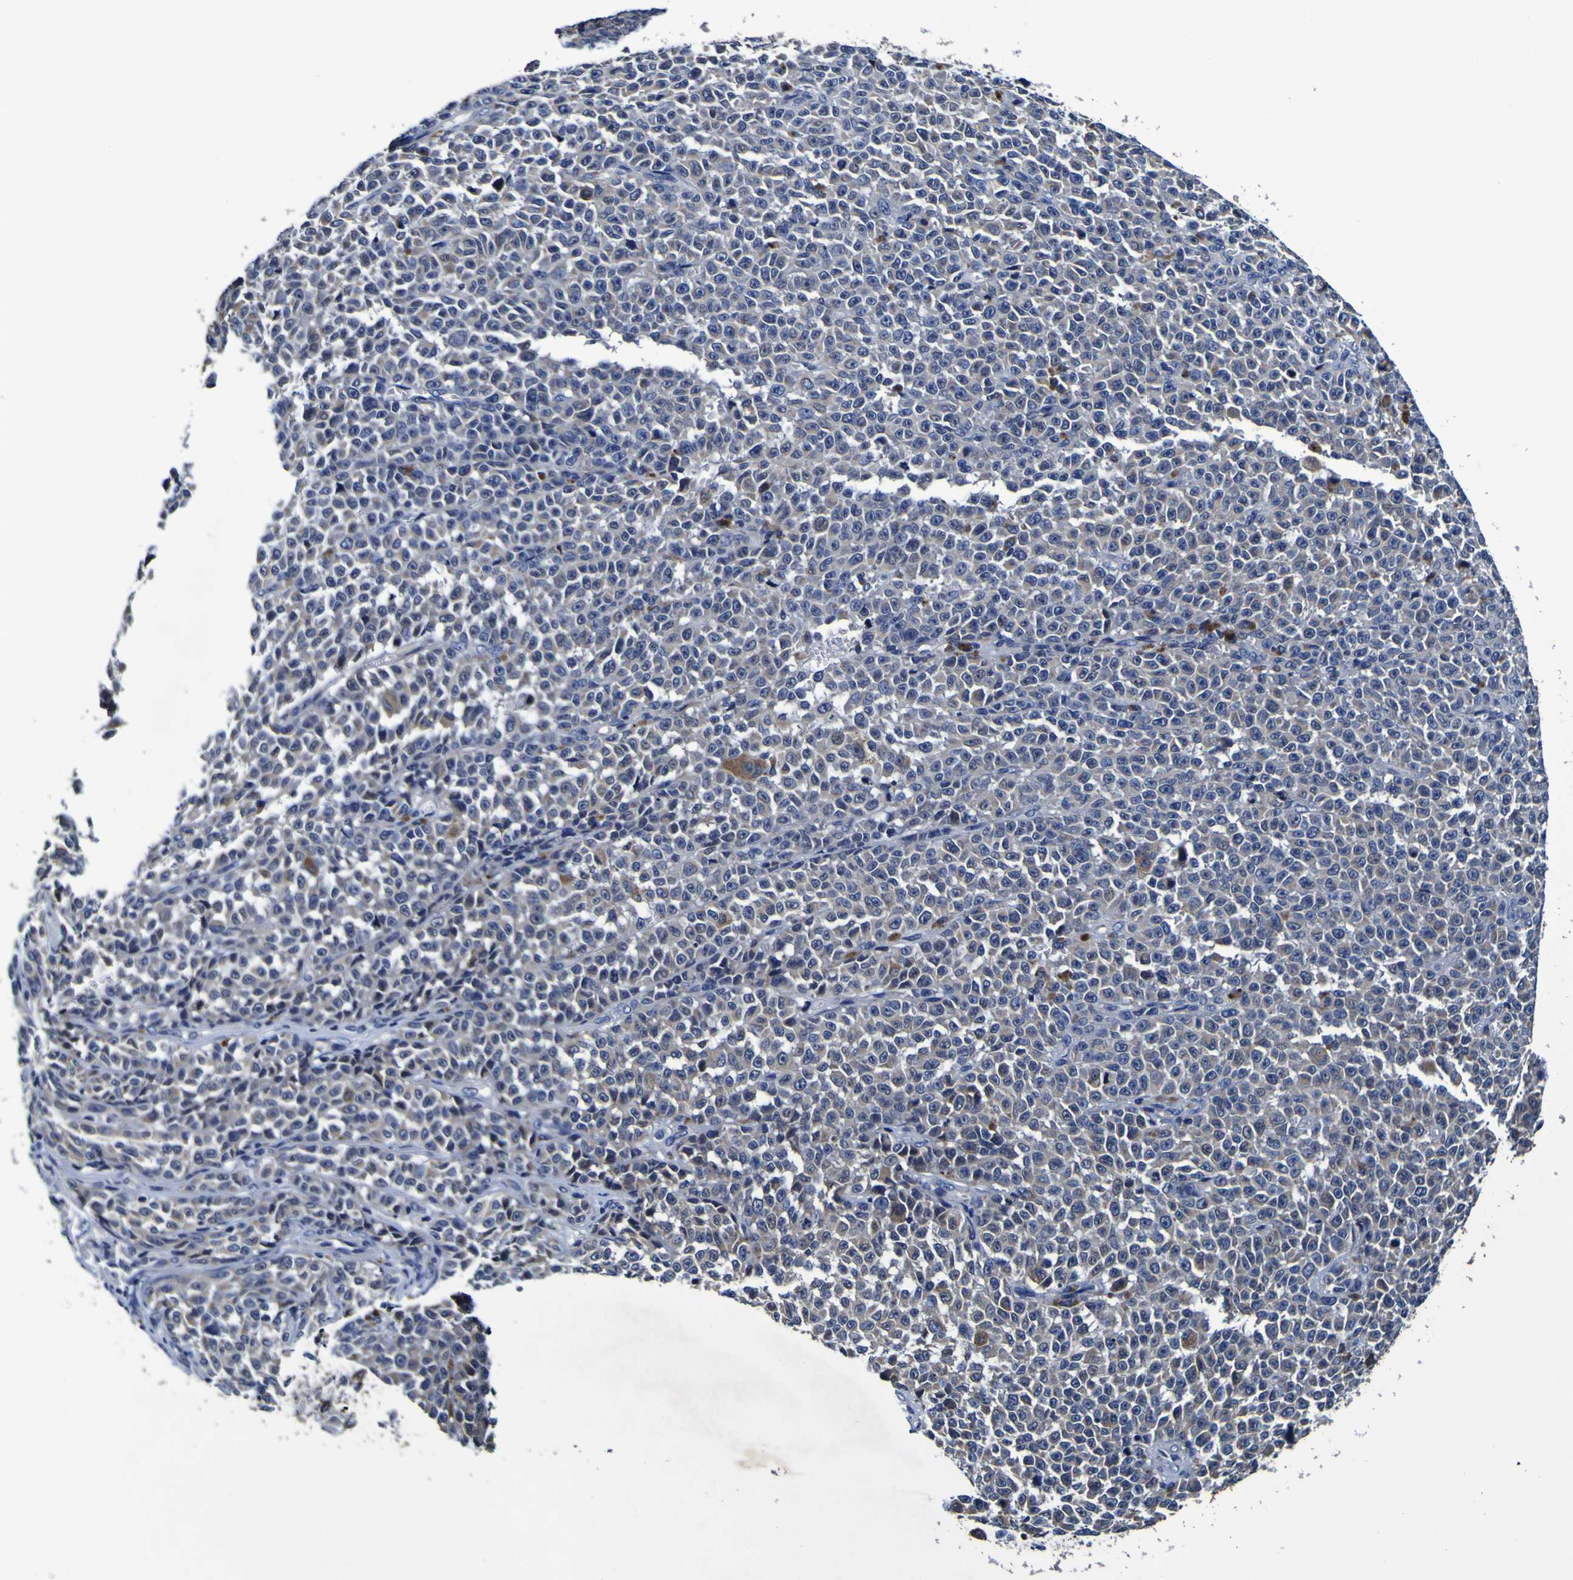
{"staining": {"intensity": "negative", "quantity": "none", "location": "none"}, "tissue": "melanoma", "cell_type": "Tumor cells", "image_type": "cancer", "snomed": [{"axis": "morphology", "description": "Malignant melanoma, NOS"}, {"axis": "topography", "description": "Skin"}], "caption": "IHC image of neoplastic tissue: human melanoma stained with DAB reveals no significant protein staining in tumor cells. (Immunohistochemistry, brightfield microscopy, high magnification).", "gene": "PANK4", "patient": {"sex": "female", "age": 82}}